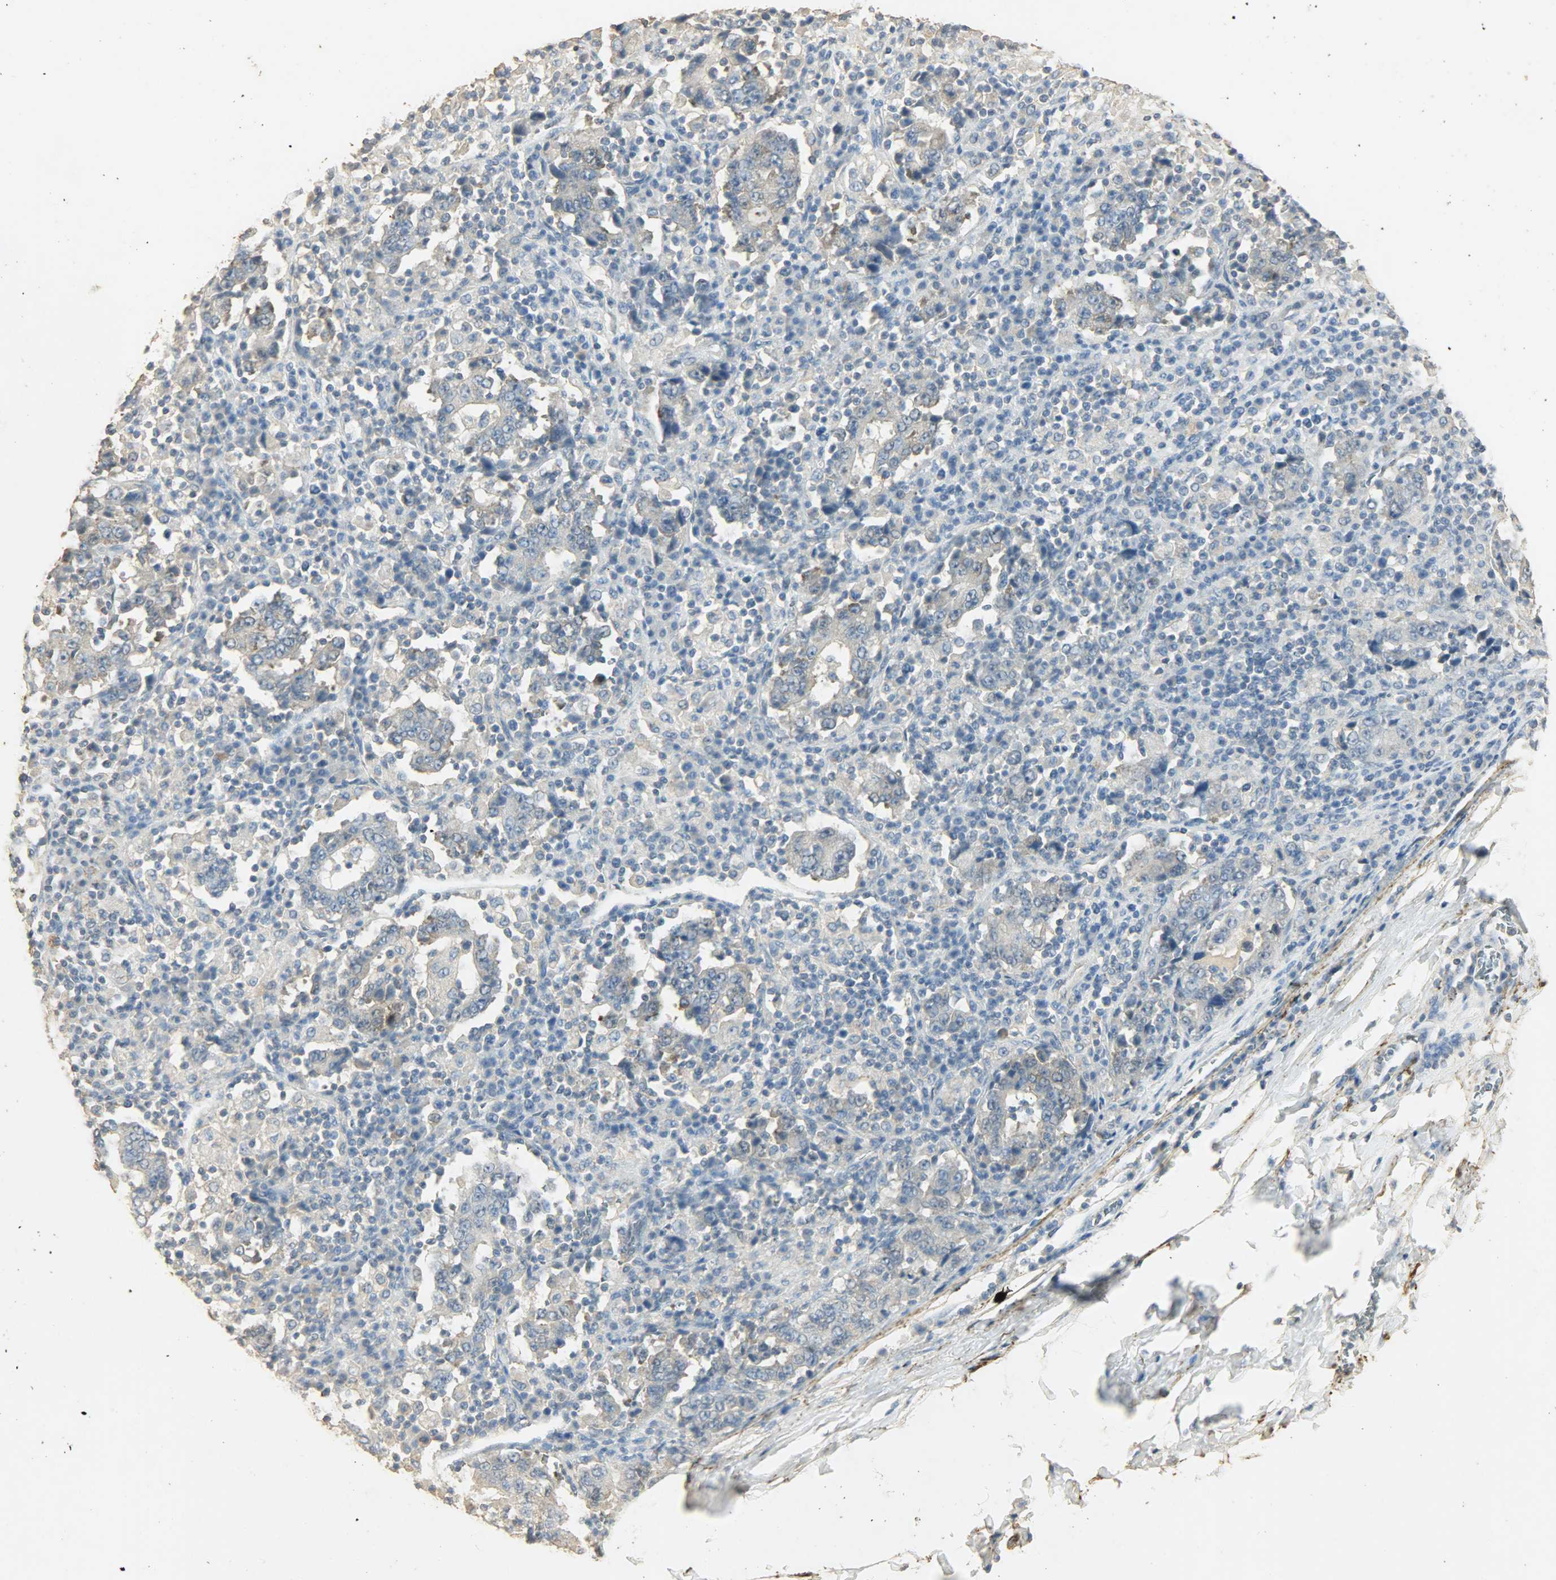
{"staining": {"intensity": "weak", "quantity": "<25%", "location": "cytoplasmic/membranous"}, "tissue": "stomach cancer", "cell_type": "Tumor cells", "image_type": "cancer", "snomed": [{"axis": "morphology", "description": "Normal tissue, NOS"}, {"axis": "morphology", "description": "Adenocarcinoma, NOS"}, {"axis": "topography", "description": "Stomach, upper"}, {"axis": "topography", "description": "Stomach"}], "caption": "Protein analysis of stomach adenocarcinoma demonstrates no significant positivity in tumor cells. (IHC, brightfield microscopy, high magnification).", "gene": "ASB9", "patient": {"sex": "male", "age": 59}}